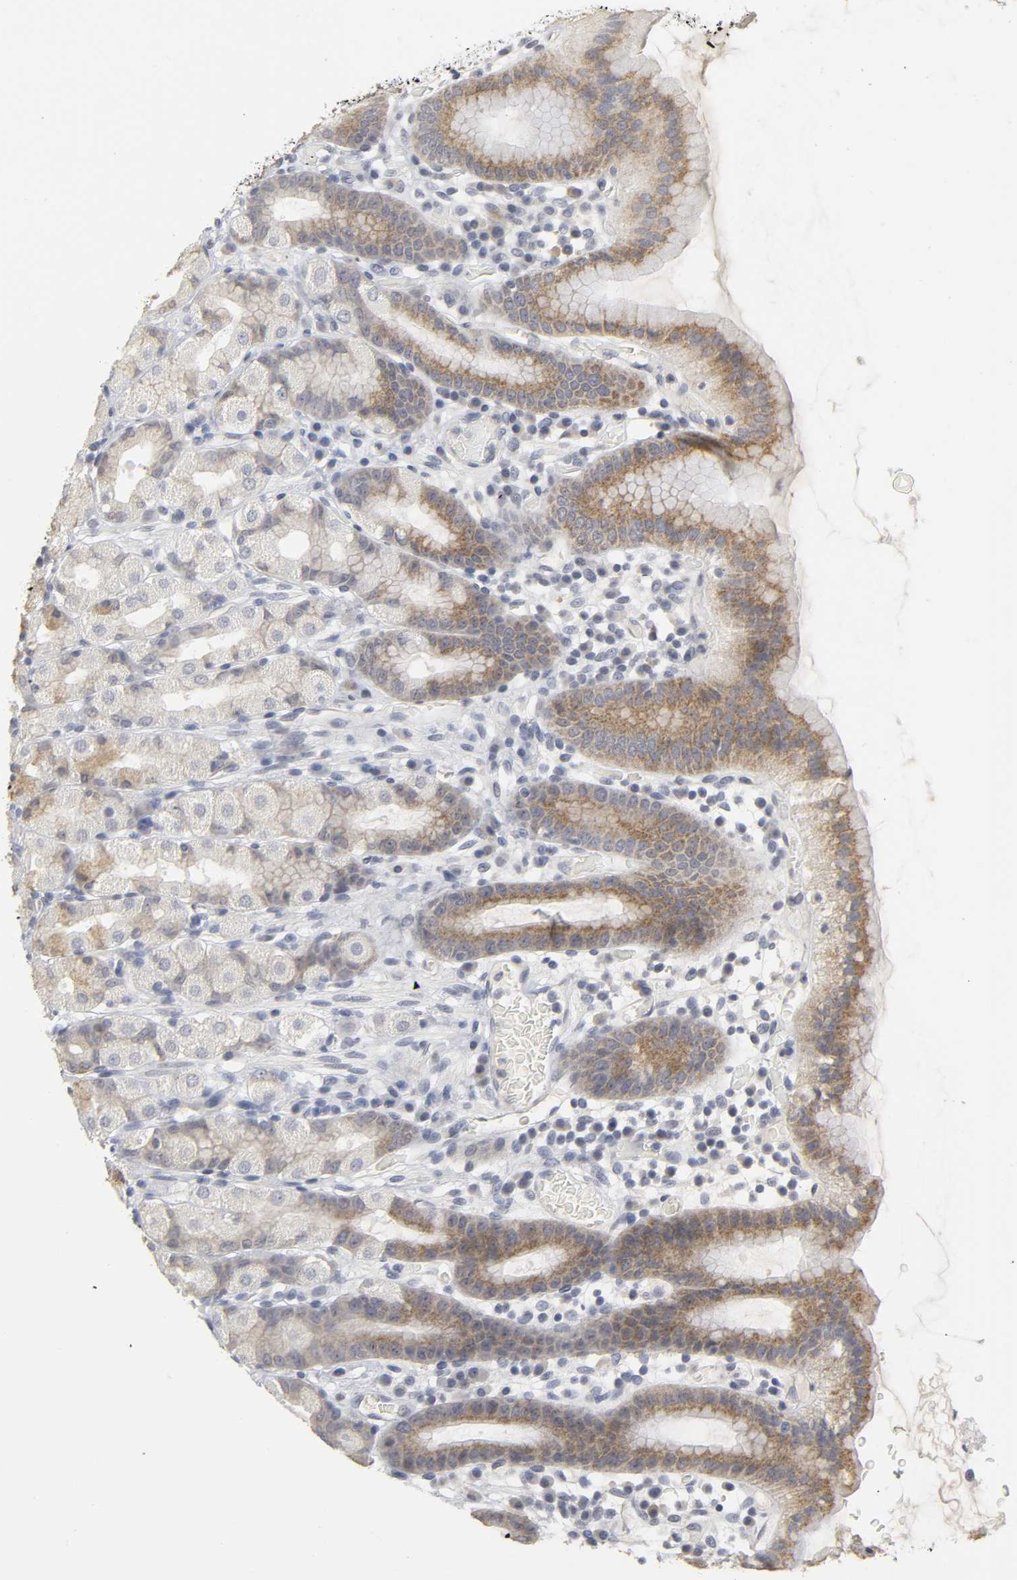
{"staining": {"intensity": "moderate", "quantity": "25%-75%", "location": "cytoplasmic/membranous"}, "tissue": "stomach", "cell_type": "Glandular cells", "image_type": "normal", "snomed": [{"axis": "morphology", "description": "Normal tissue, NOS"}, {"axis": "topography", "description": "Stomach, upper"}], "caption": "Stomach stained with immunohistochemistry (IHC) reveals moderate cytoplasmic/membranous staining in approximately 25%-75% of glandular cells.", "gene": "TCAP", "patient": {"sex": "male", "age": 68}}